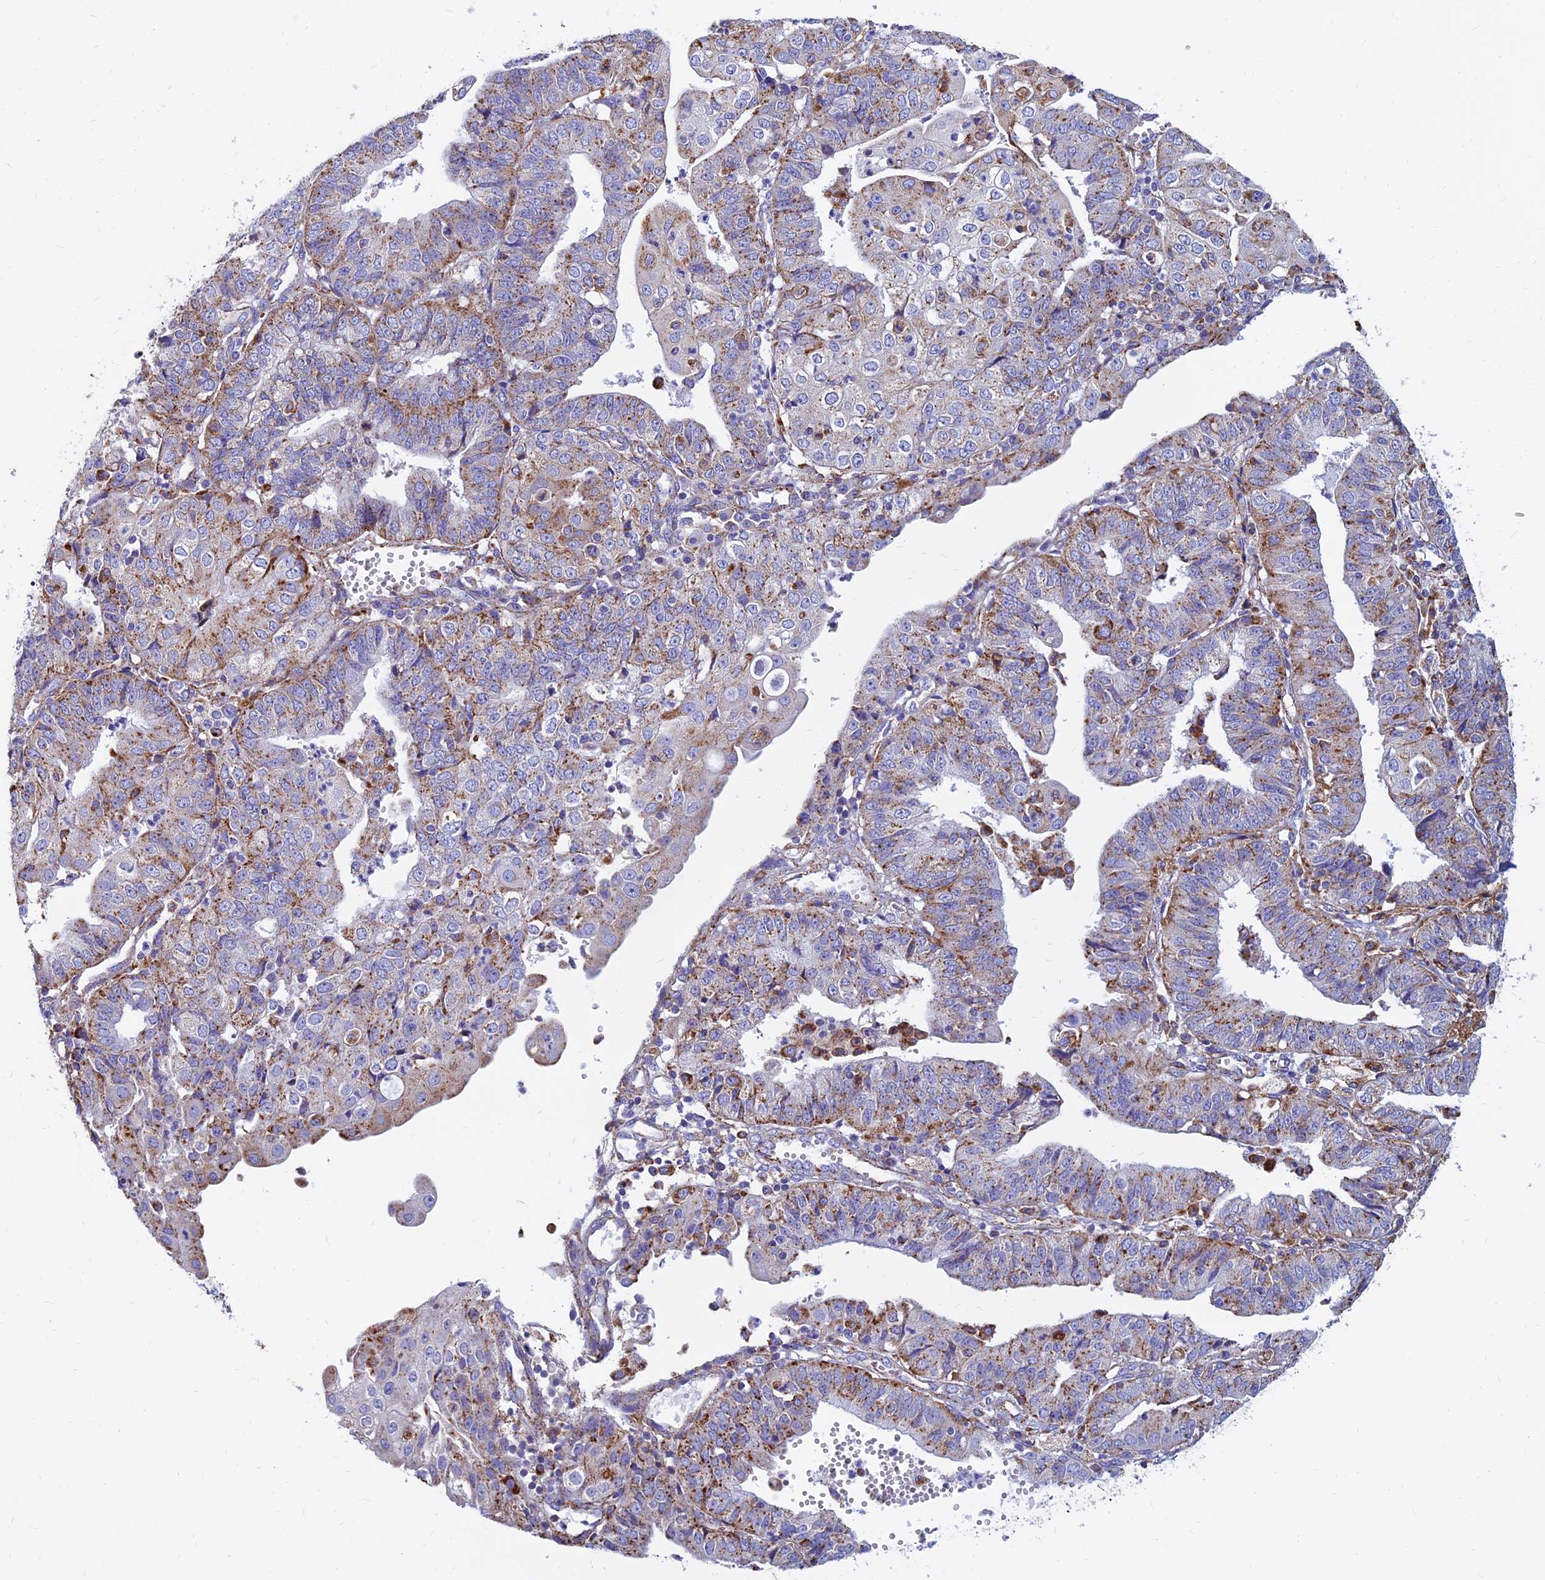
{"staining": {"intensity": "moderate", "quantity": "25%-75%", "location": "cytoplasmic/membranous"}, "tissue": "endometrial cancer", "cell_type": "Tumor cells", "image_type": "cancer", "snomed": [{"axis": "morphology", "description": "Adenocarcinoma, NOS"}, {"axis": "topography", "description": "Endometrium"}], "caption": "An immunohistochemistry (IHC) histopathology image of neoplastic tissue is shown. Protein staining in brown shows moderate cytoplasmic/membranous positivity in endometrial adenocarcinoma within tumor cells.", "gene": "SPNS1", "patient": {"sex": "female", "age": 56}}